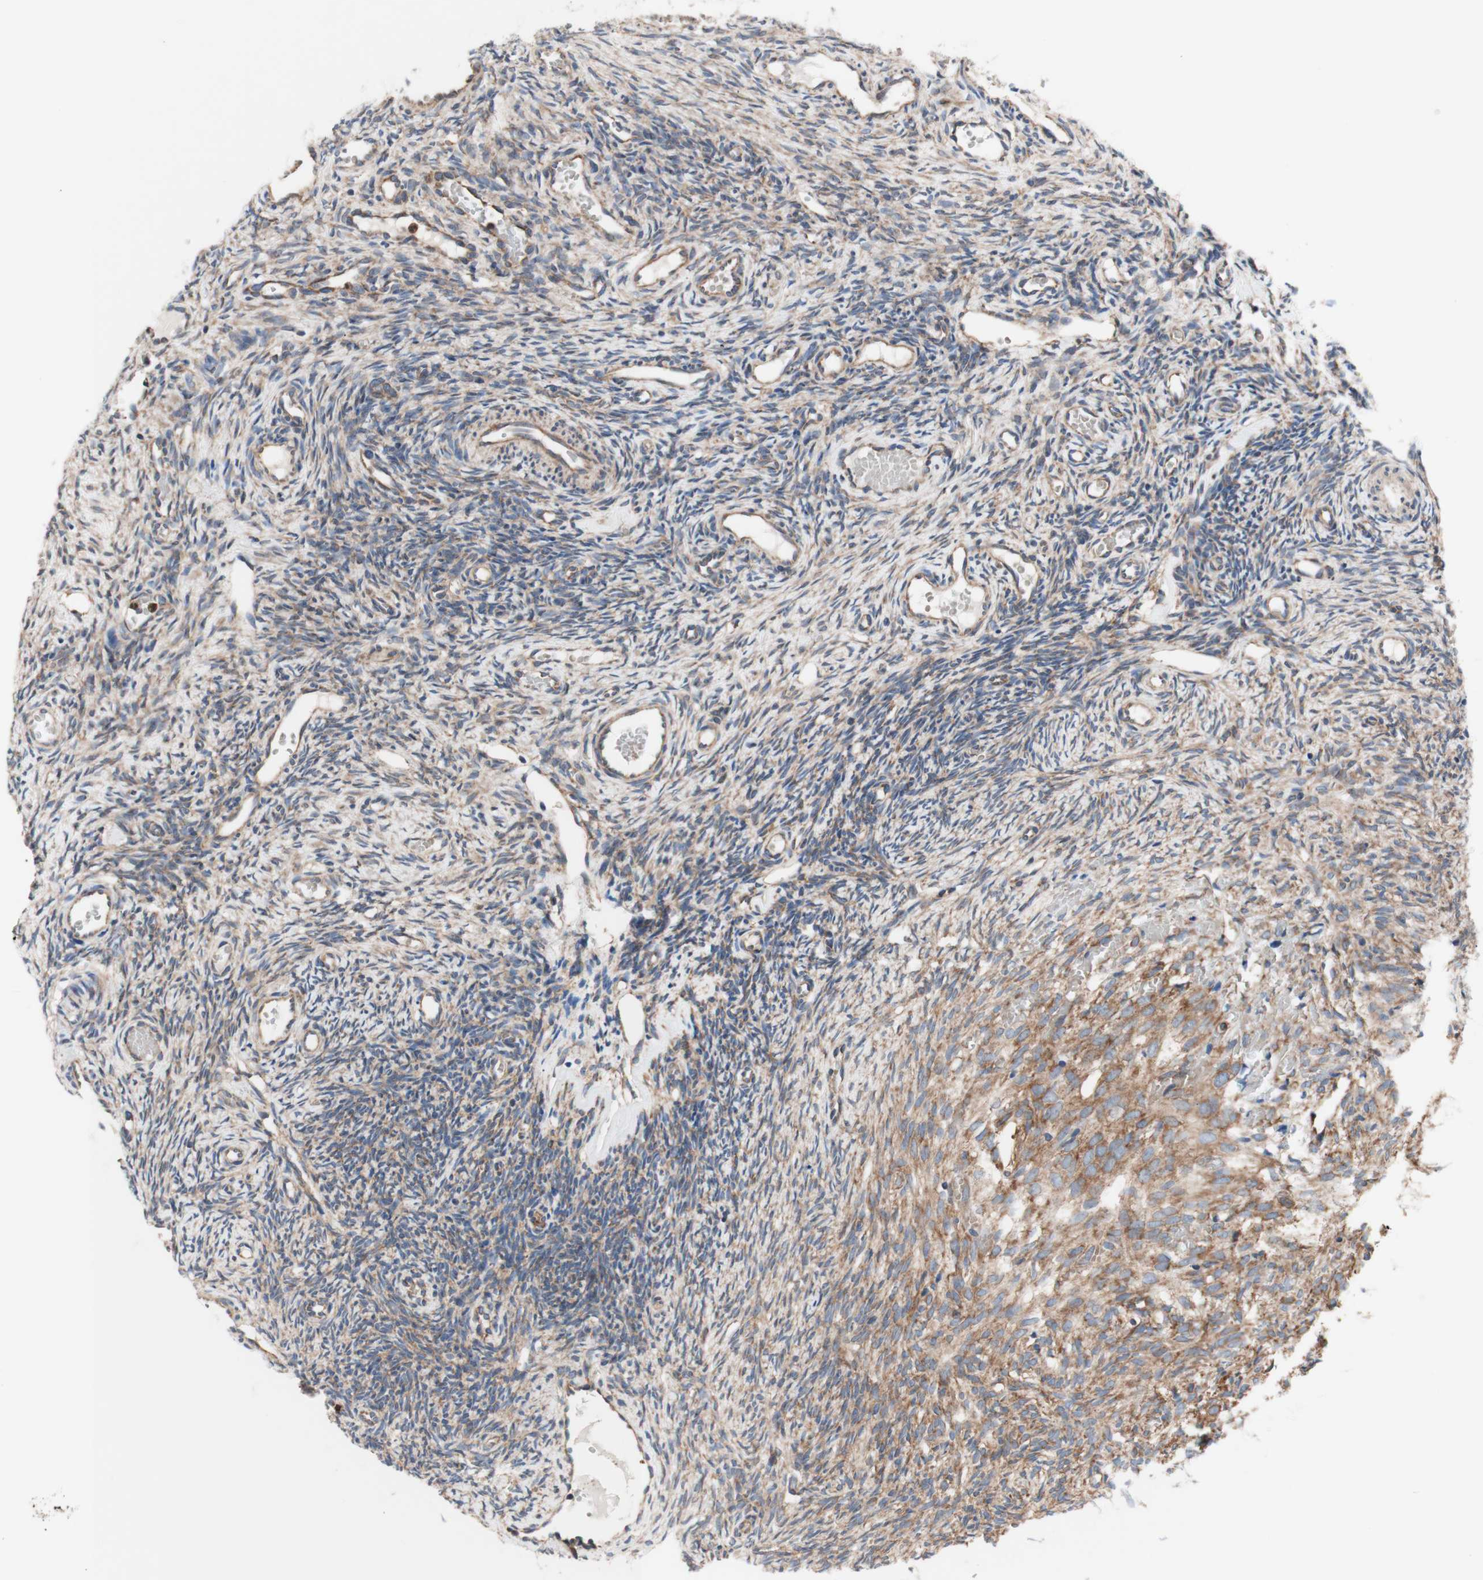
{"staining": {"intensity": "weak", "quantity": "25%-75%", "location": "cytoplasmic/membranous"}, "tissue": "ovary", "cell_type": "Ovarian stroma cells", "image_type": "normal", "snomed": [{"axis": "morphology", "description": "Normal tissue, NOS"}, {"axis": "topography", "description": "Ovary"}], "caption": "Approximately 25%-75% of ovarian stroma cells in unremarkable ovary demonstrate weak cytoplasmic/membranous protein positivity as visualized by brown immunohistochemical staining.", "gene": "FMR1", "patient": {"sex": "female", "age": 35}}